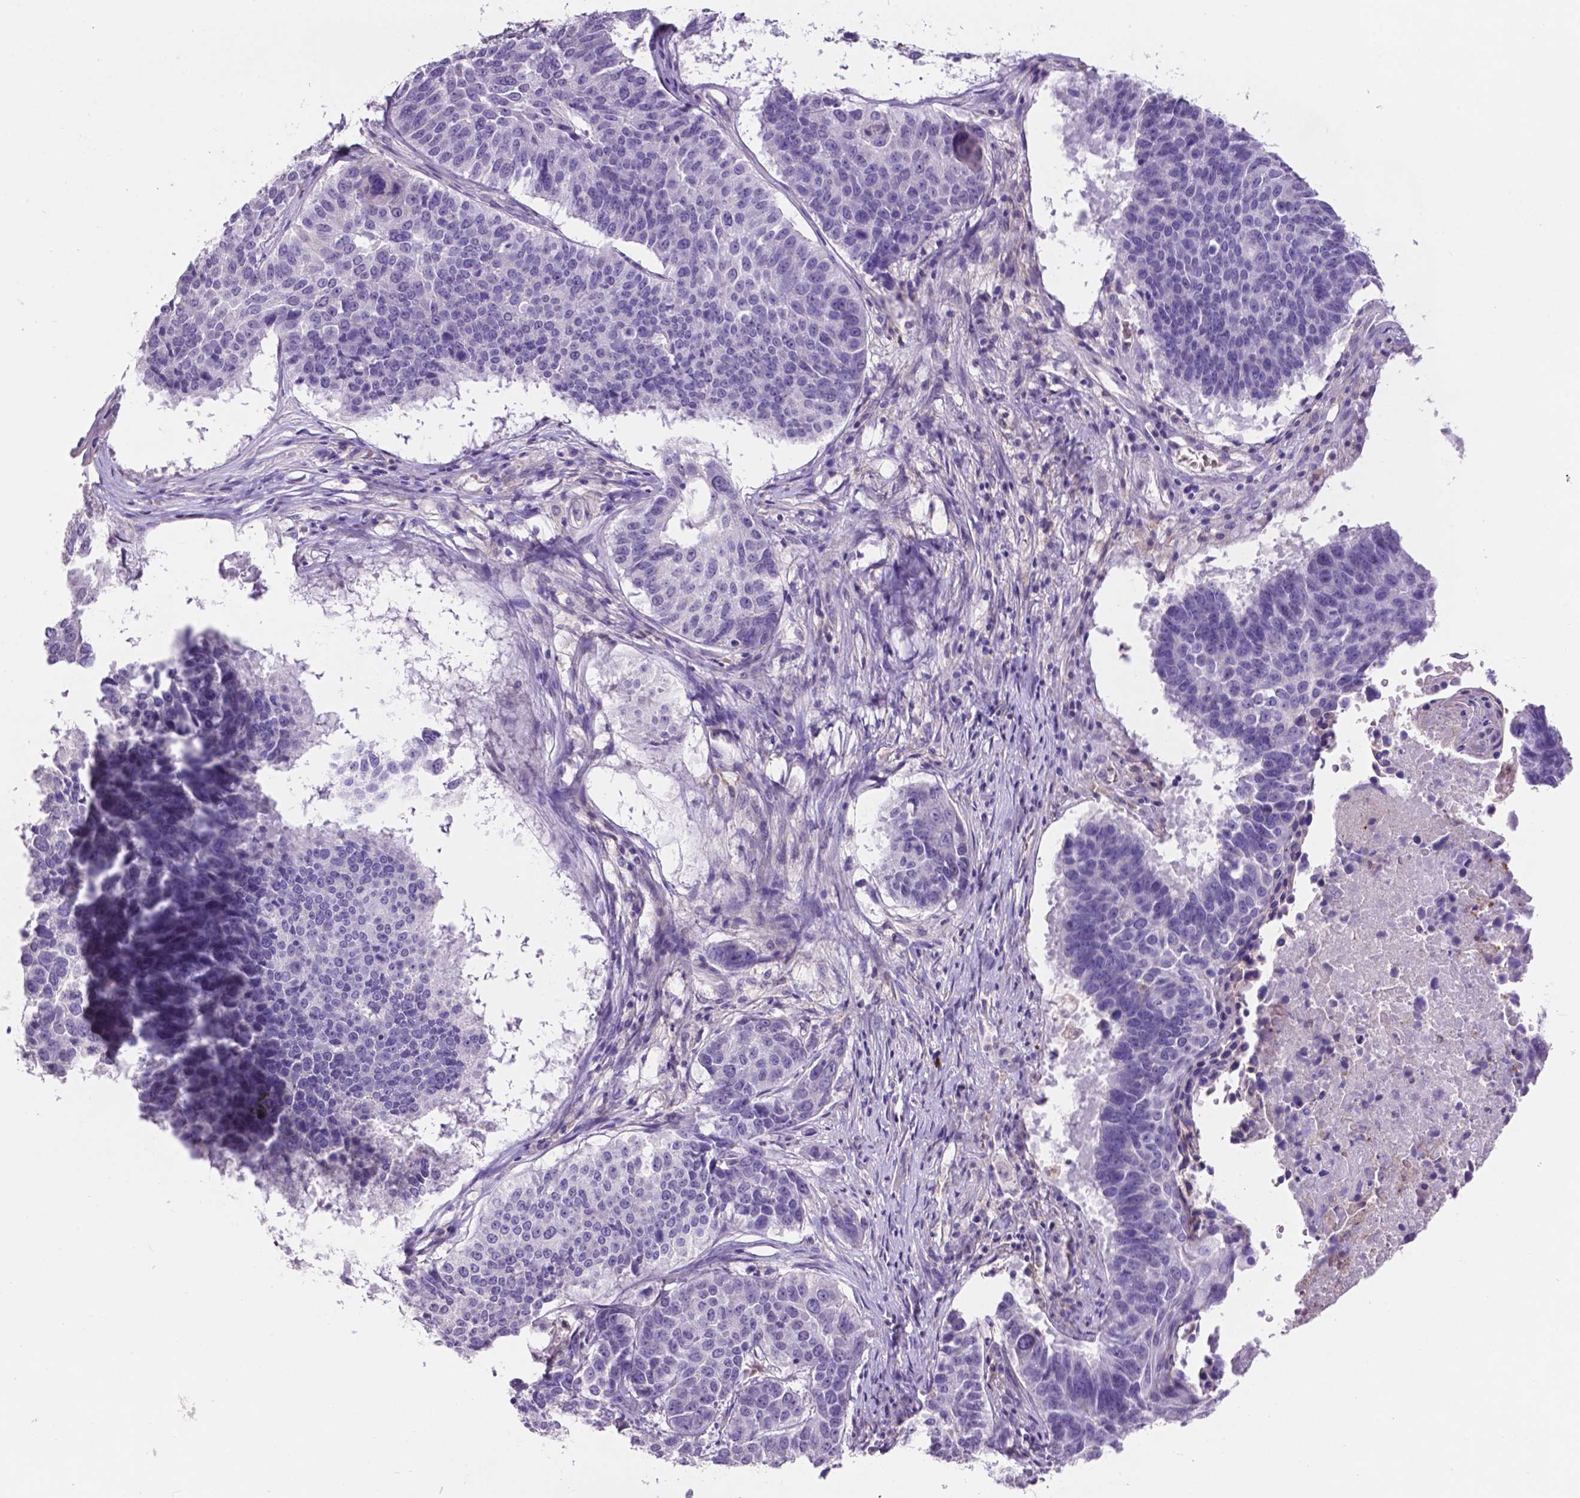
{"staining": {"intensity": "negative", "quantity": "none", "location": "none"}, "tissue": "lung cancer", "cell_type": "Tumor cells", "image_type": "cancer", "snomed": [{"axis": "morphology", "description": "Squamous cell carcinoma, NOS"}, {"axis": "topography", "description": "Lung"}], "caption": "IHC photomicrograph of neoplastic tissue: human lung cancer (squamous cell carcinoma) stained with DAB (3,3'-diaminobenzidine) exhibits no significant protein staining in tumor cells.", "gene": "PLSCR1", "patient": {"sex": "male", "age": 73}}